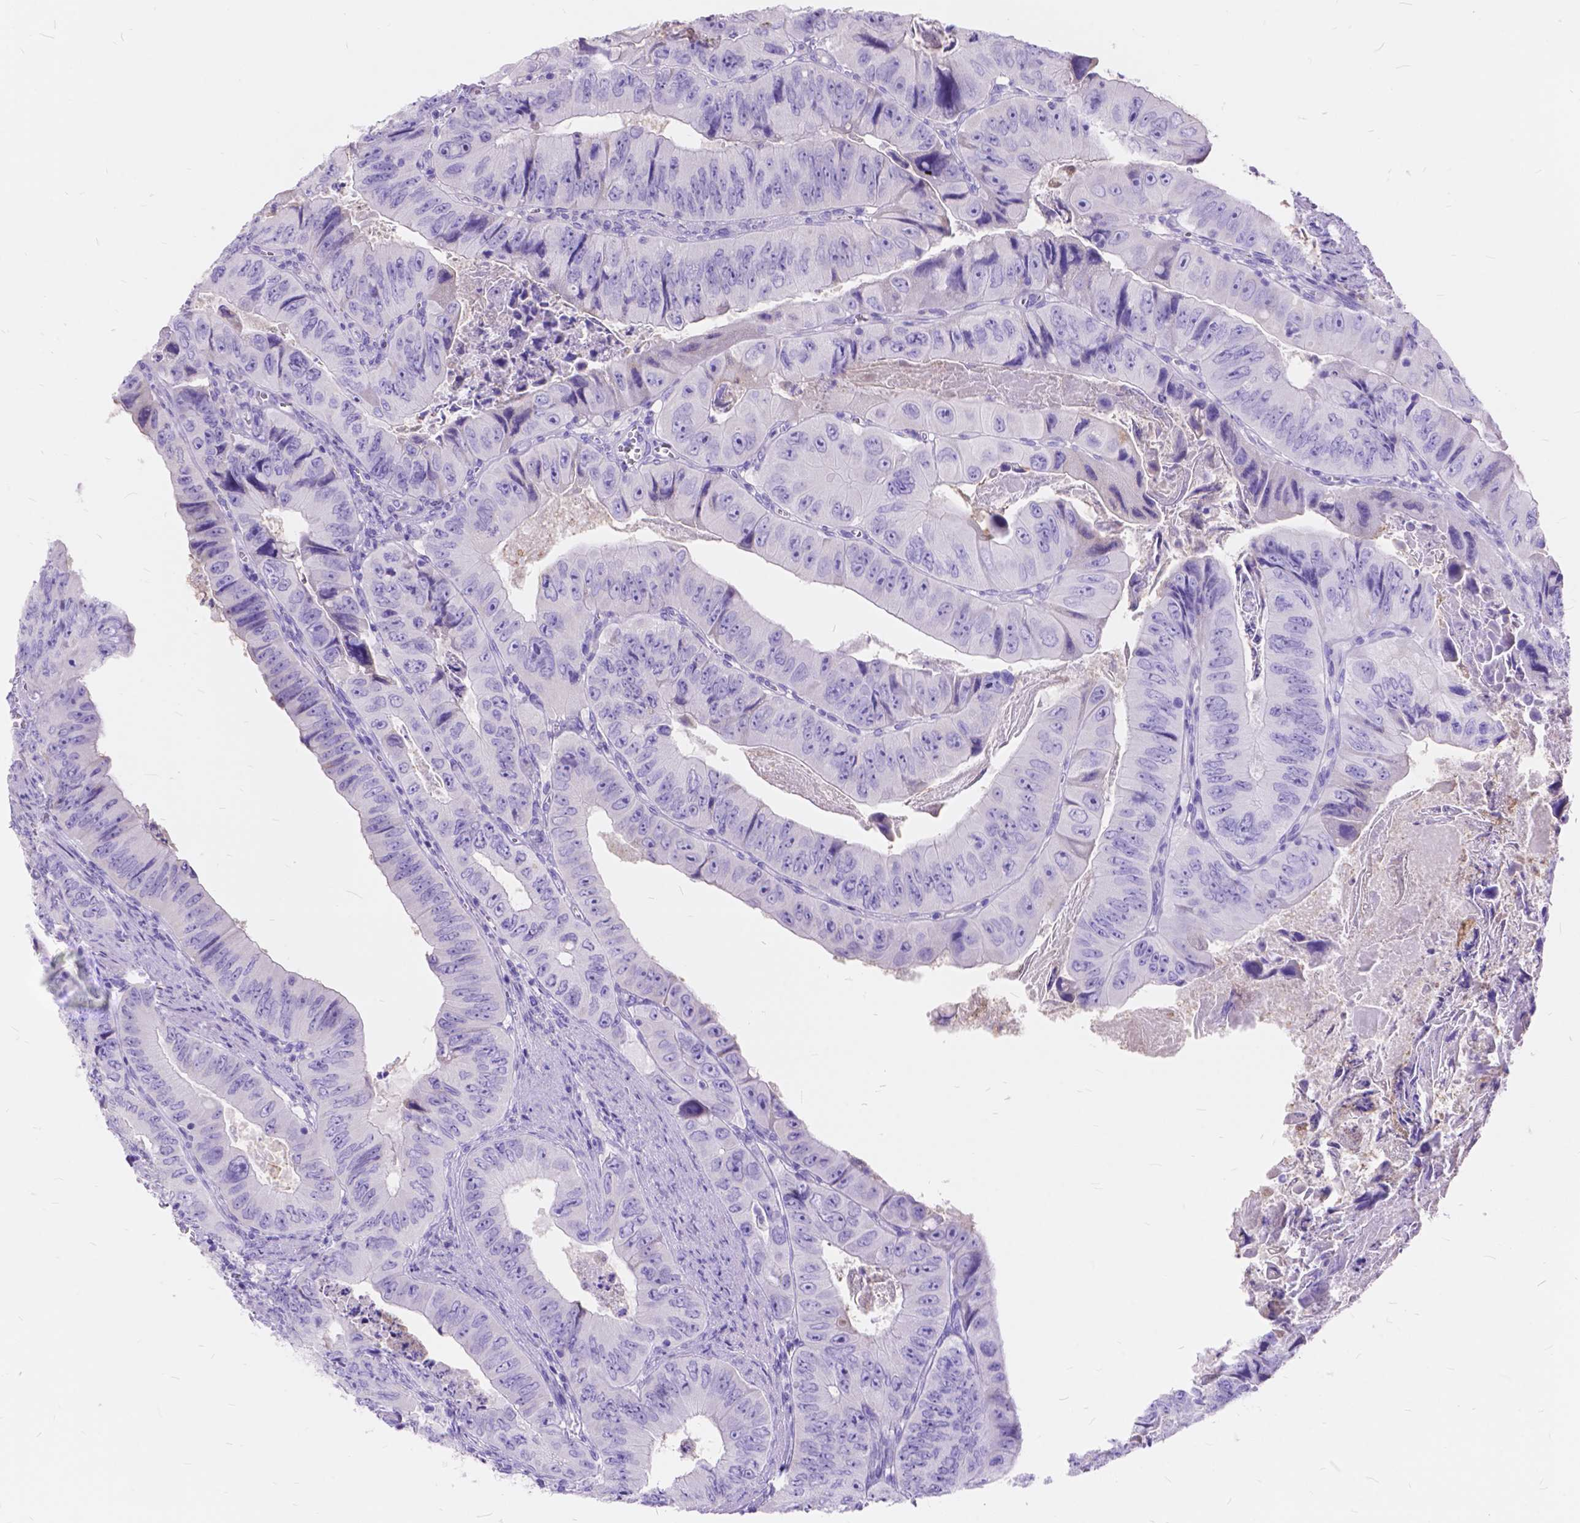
{"staining": {"intensity": "negative", "quantity": "none", "location": "none"}, "tissue": "colorectal cancer", "cell_type": "Tumor cells", "image_type": "cancer", "snomed": [{"axis": "morphology", "description": "Adenocarcinoma, NOS"}, {"axis": "topography", "description": "Colon"}], "caption": "IHC of adenocarcinoma (colorectal) exhibits no staining in tumor cells. (DAB (3,3'-diaminobenzidine) IHC visualized using brightfield microscopy, high magnification).", "gene": "FOXL2", "patient": {"sex": "female", "age": 84}}